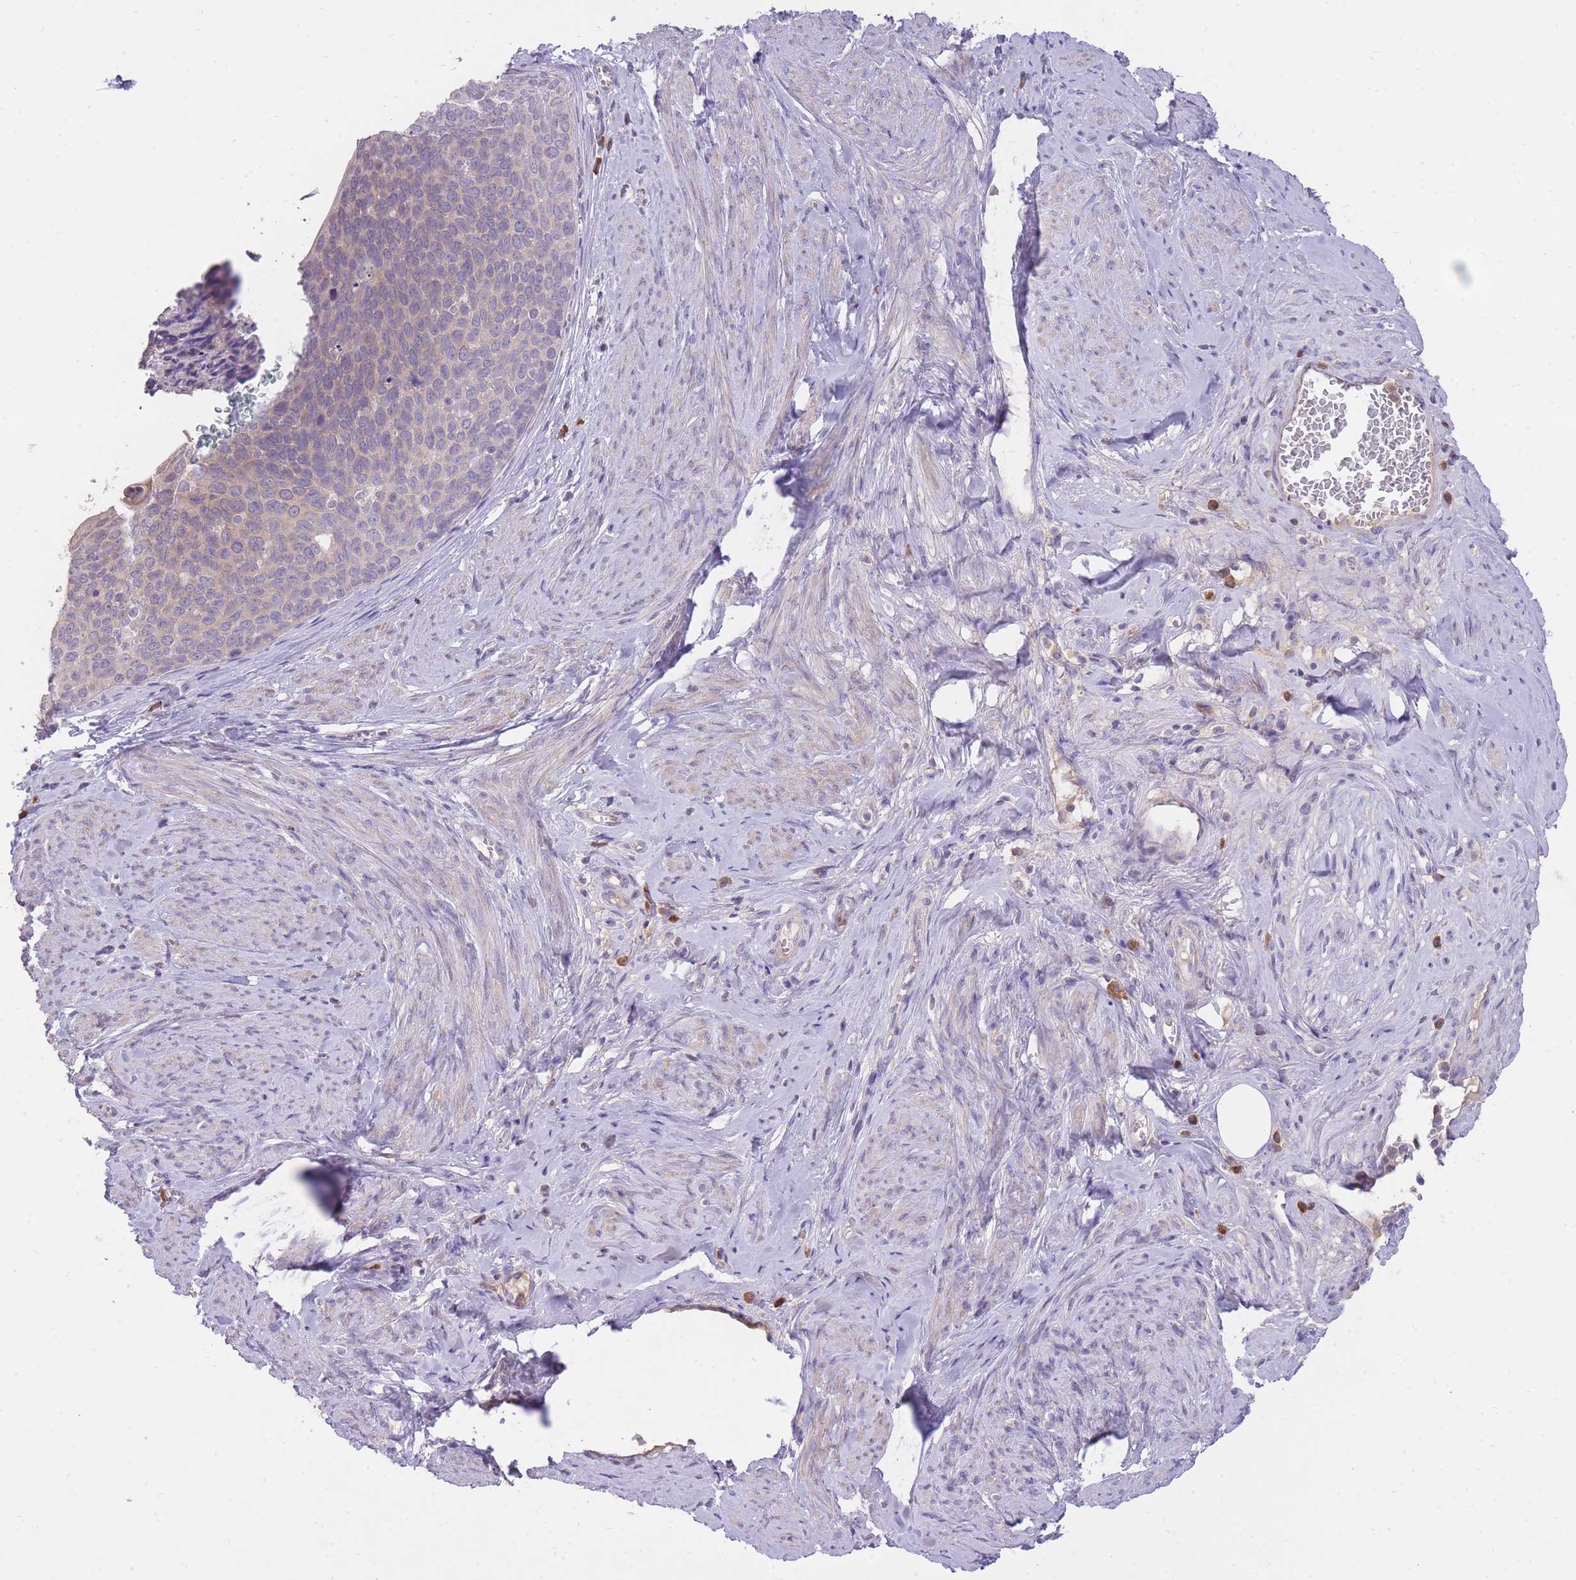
{"staining": {"intensity": "weak", "quantity": "<25%", "location": "cytoplasmic/membranous"}, "tissue": "cervical cancer", "cell_type": "Tumor cells", "image_type": "cancer", "snomed": [{"axis": "morphology", "description": "Squamous cell carcinoma, NOS"}, {"axis": "topography", "description": "Cervix"}], "caption": "DAB immunohistochemical staining of cervical cancer (squamous cell carcinoma) exhibits no significant staining in tumor cells.", "gene": "FRG2C", "patient": {"sex": "female", "age": 80}}